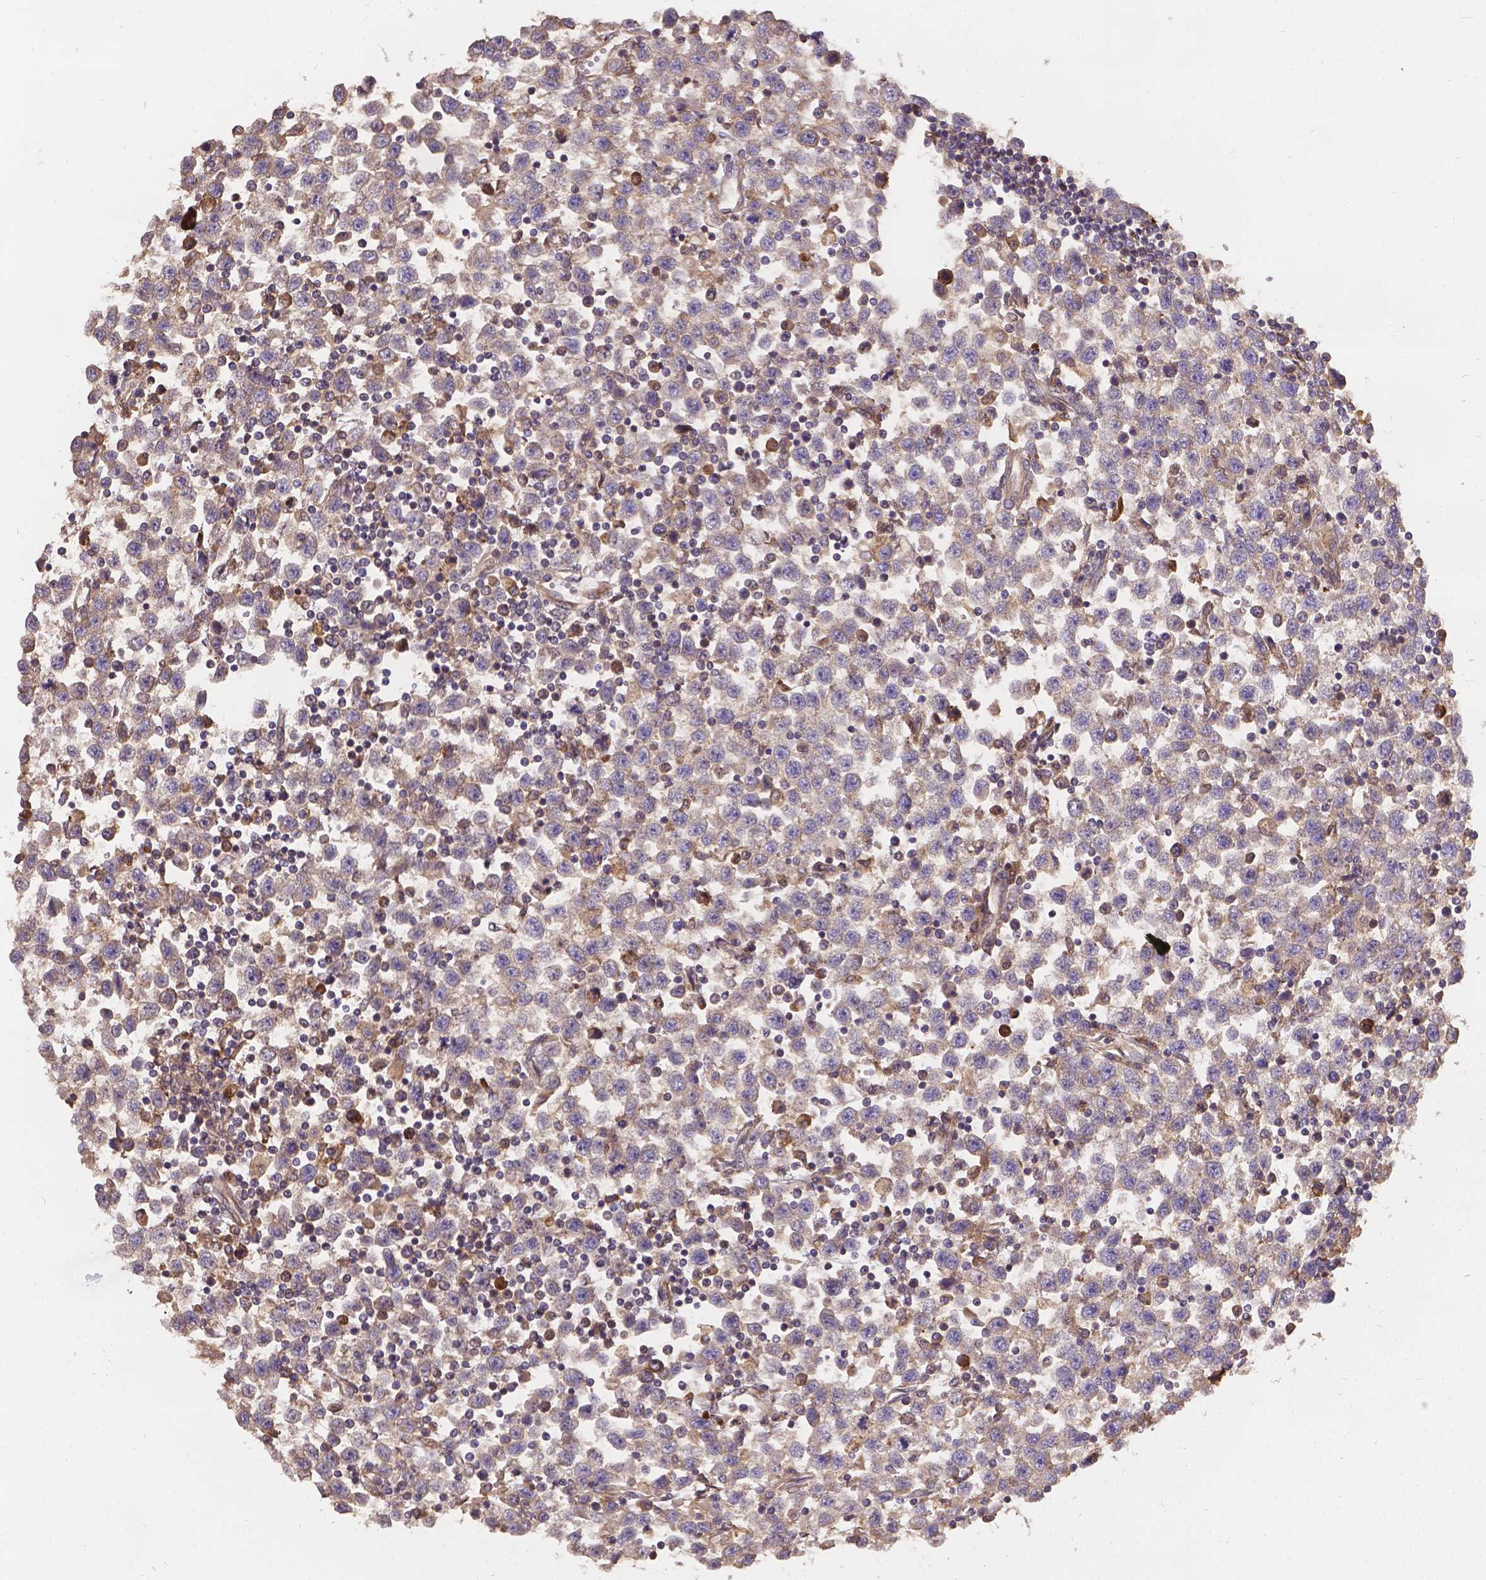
{"staining": {"intensity": "weak", "quantity": ">75%", "location": "cytoplasmic/membranous"}, "tissue": "testis cancer", "cell_type": "Tumor cells", "image_type": "cancer", "snomed": [{"axis": "morphology", "description": "Seminoma, NOS"}, {"axis": "topography", "description": "Testis"}], "caption": "Immunohistochemistry (IHC) histopathology image of neoplastic tissue: seminoma (testis) stained using immunohistochemistry (IHC) shows low levels of weak protein expression localized specifically in the cytoplasmic/membranous of tumor cells, appearing as a cytoplasmic/membranous brown color.", "gene": "DENND6A", "patient": {"sex": "male", "age": 34}}